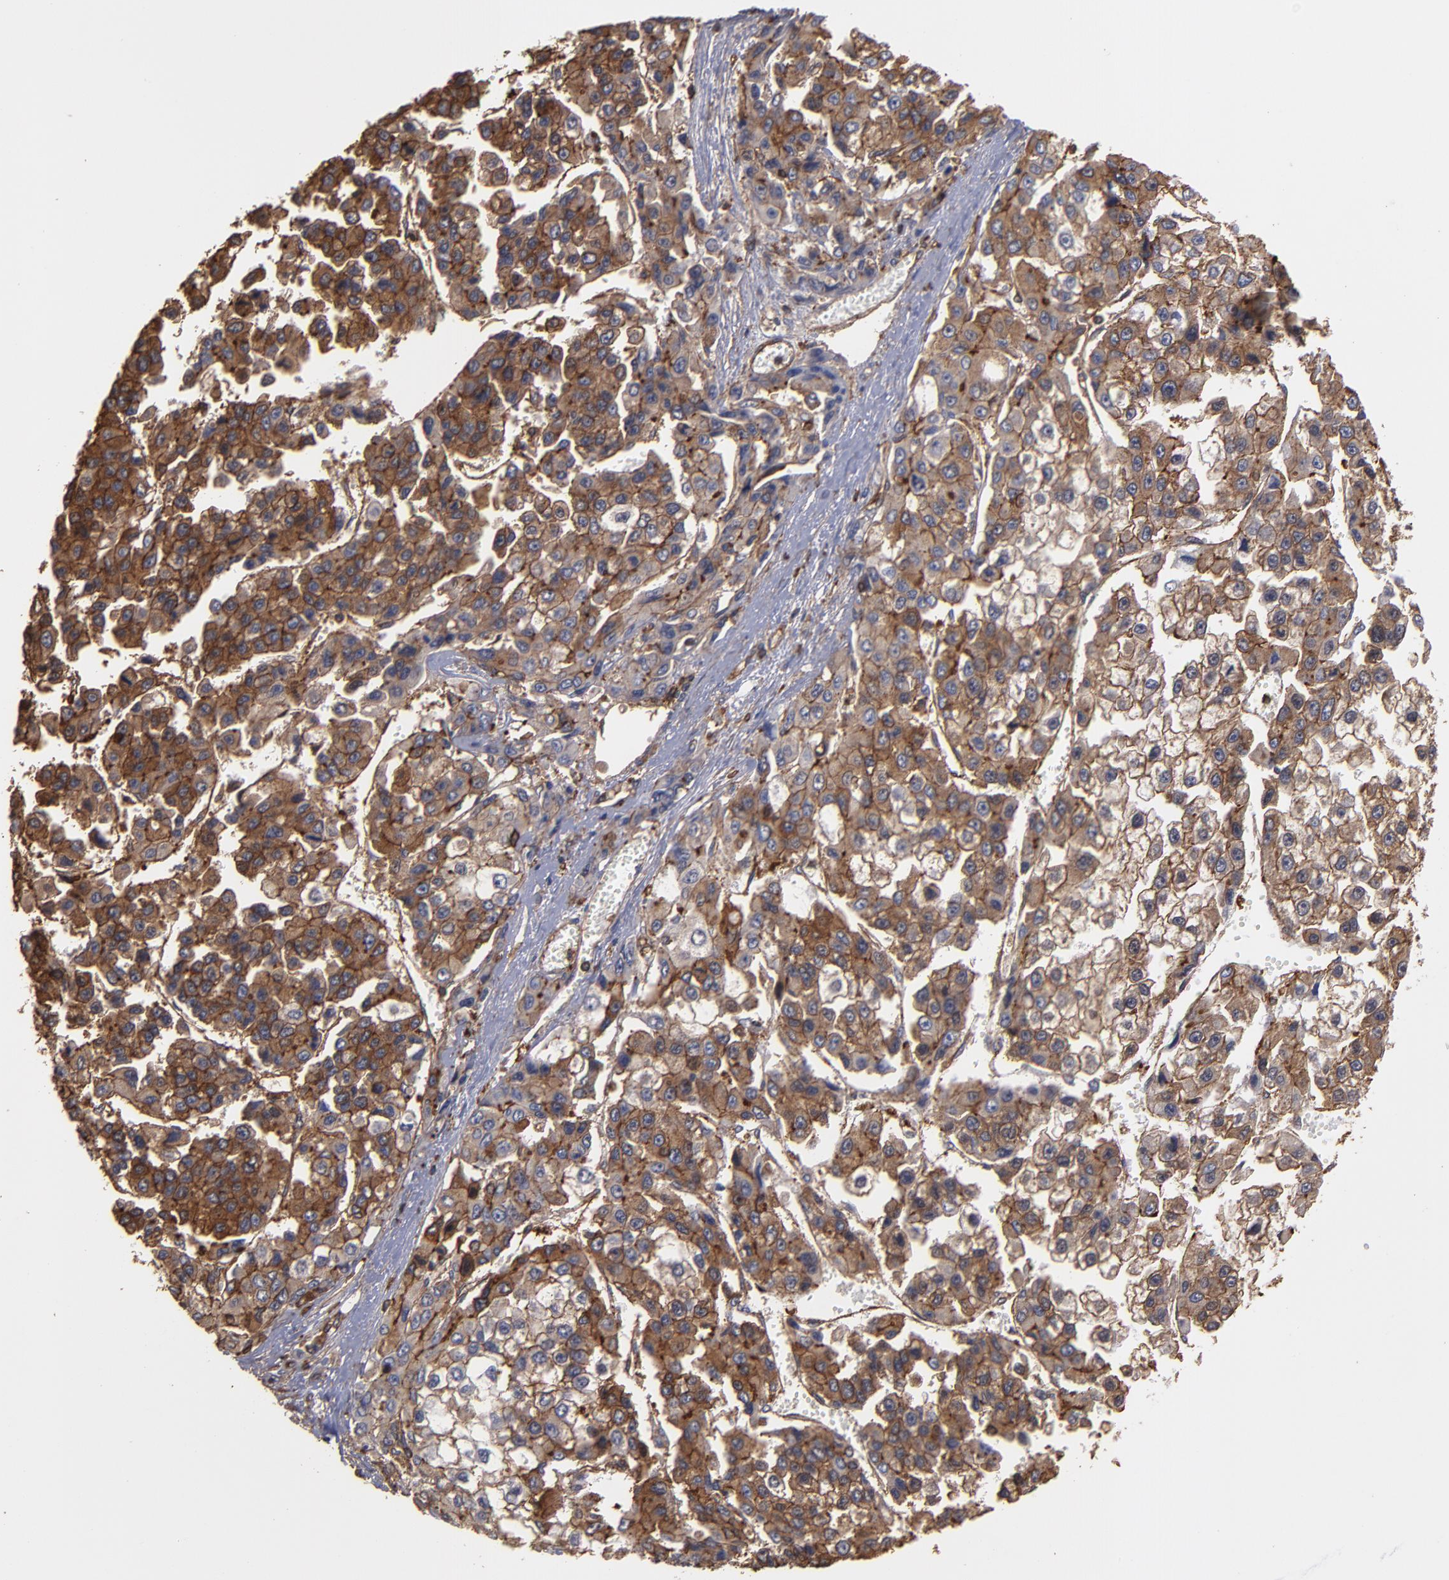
{"staining": {"intensity": "moderate", "quantity": ">75%", "location": "cytoplasmic/membranous"}, "tissue": "liver cancer", "cell_type": "Tumor cells", "image_type": "cancer", "snomed": [{"axis": "morphology", "description": "Carcinoma, Hepatocellular, NOS"}, {"axis": "topography", "description": "Liver"}], "caption": "Hepatocellular carcinoma (liver) stained with immunohistochemistry displays moderate cytoplasmic/membranous positivity in about >75% of tumor cells.", "gene": "ACTN4", "patient": {"sex": "female", "age": 66}}